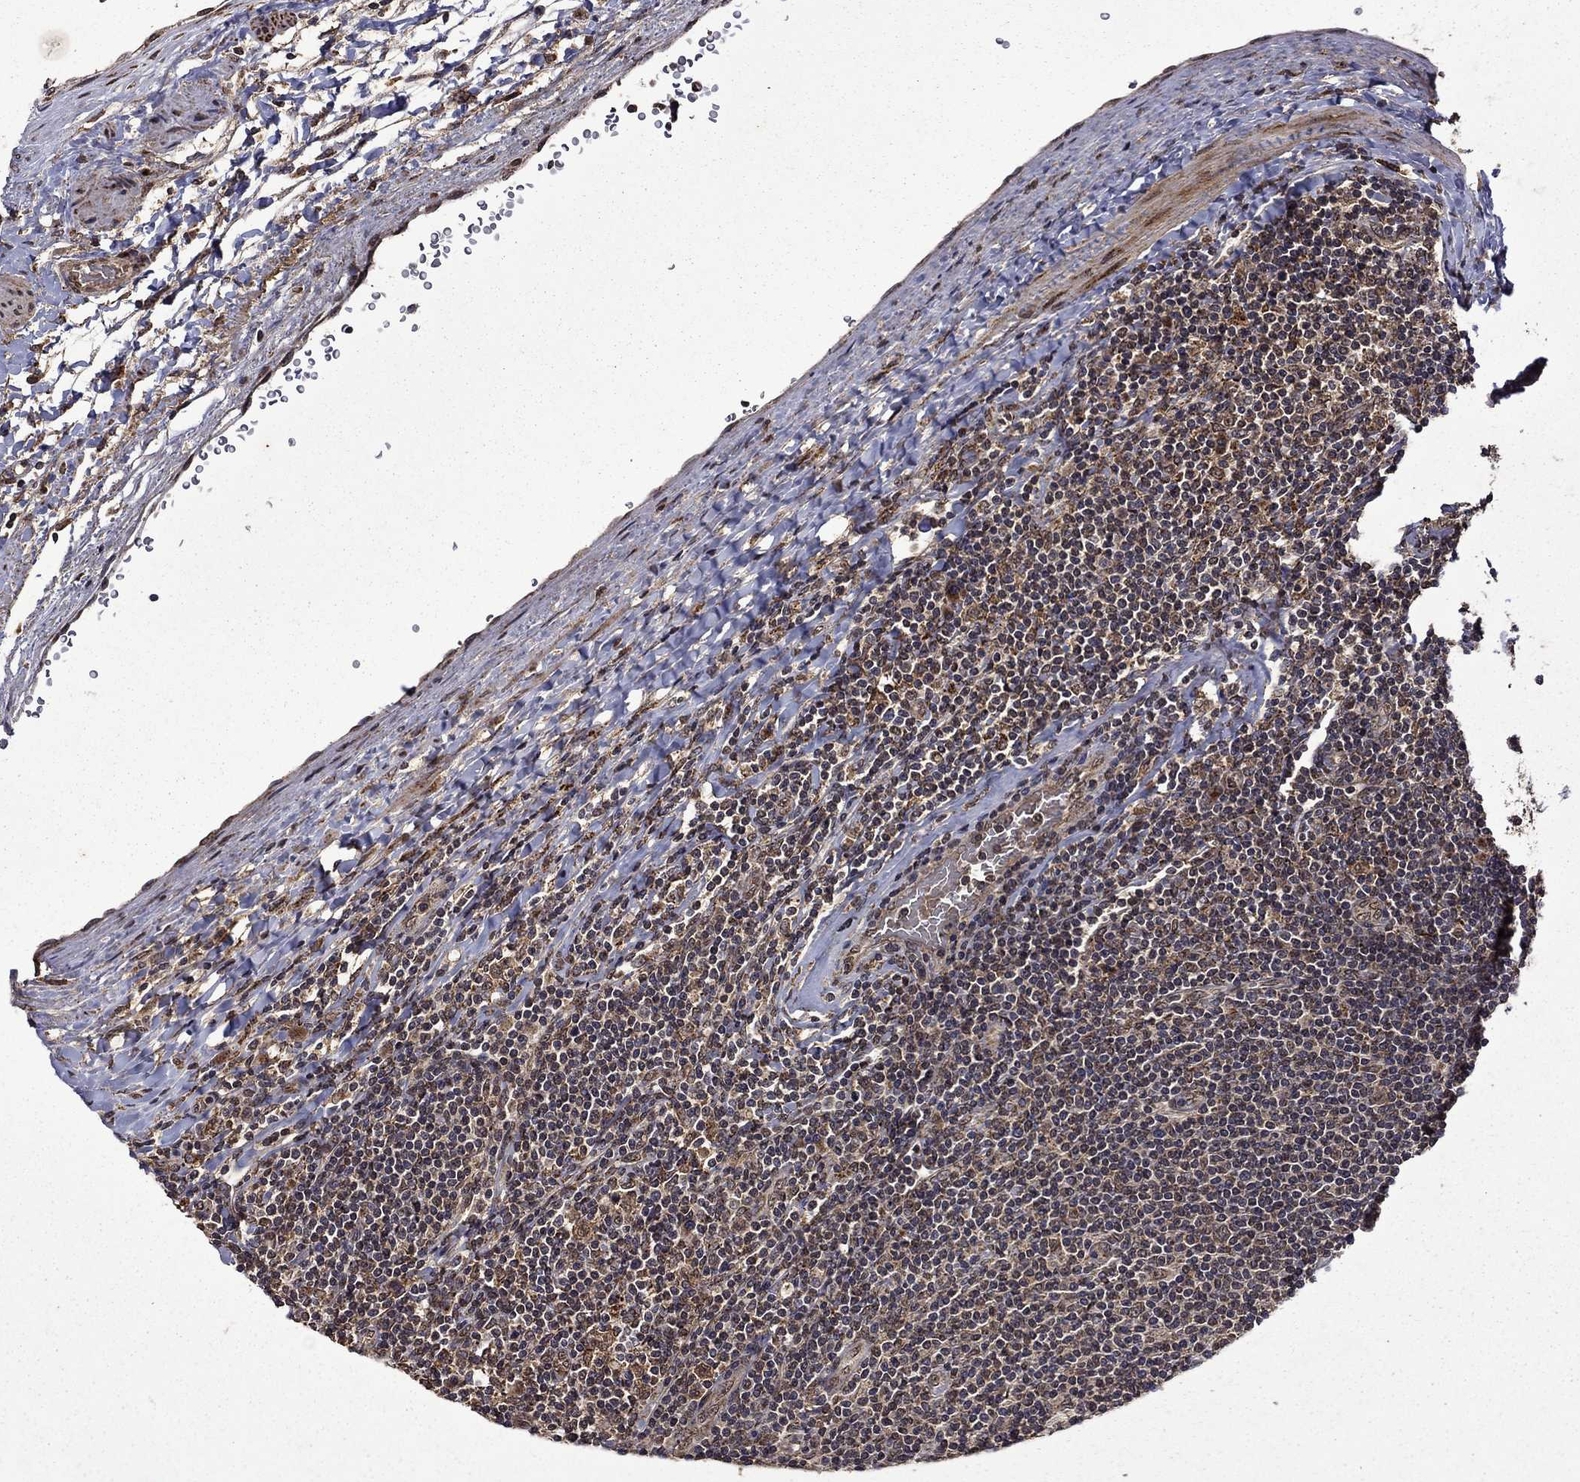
{"staining": {"intensity": "weak", "quantity": ">75%", "location": "cytoplasmic/membranous"}, "tissue": "lymphoma", "cell_type": "Tumor cells", "image_type": "cancer", "snomed": [{"axis": "morphology", "description": "Hodgkin's disease, NOS"}, {"axis": "topography", "description": "Lymph node"}], "caption": "Protein expression by IHC exhibits weak cytoplasmic/membranous expression in approximately >75% of tumor cells in Hodgkin's disease.", "gene": "ITM2B", "patient": {"sex": "male", "age": 40}}